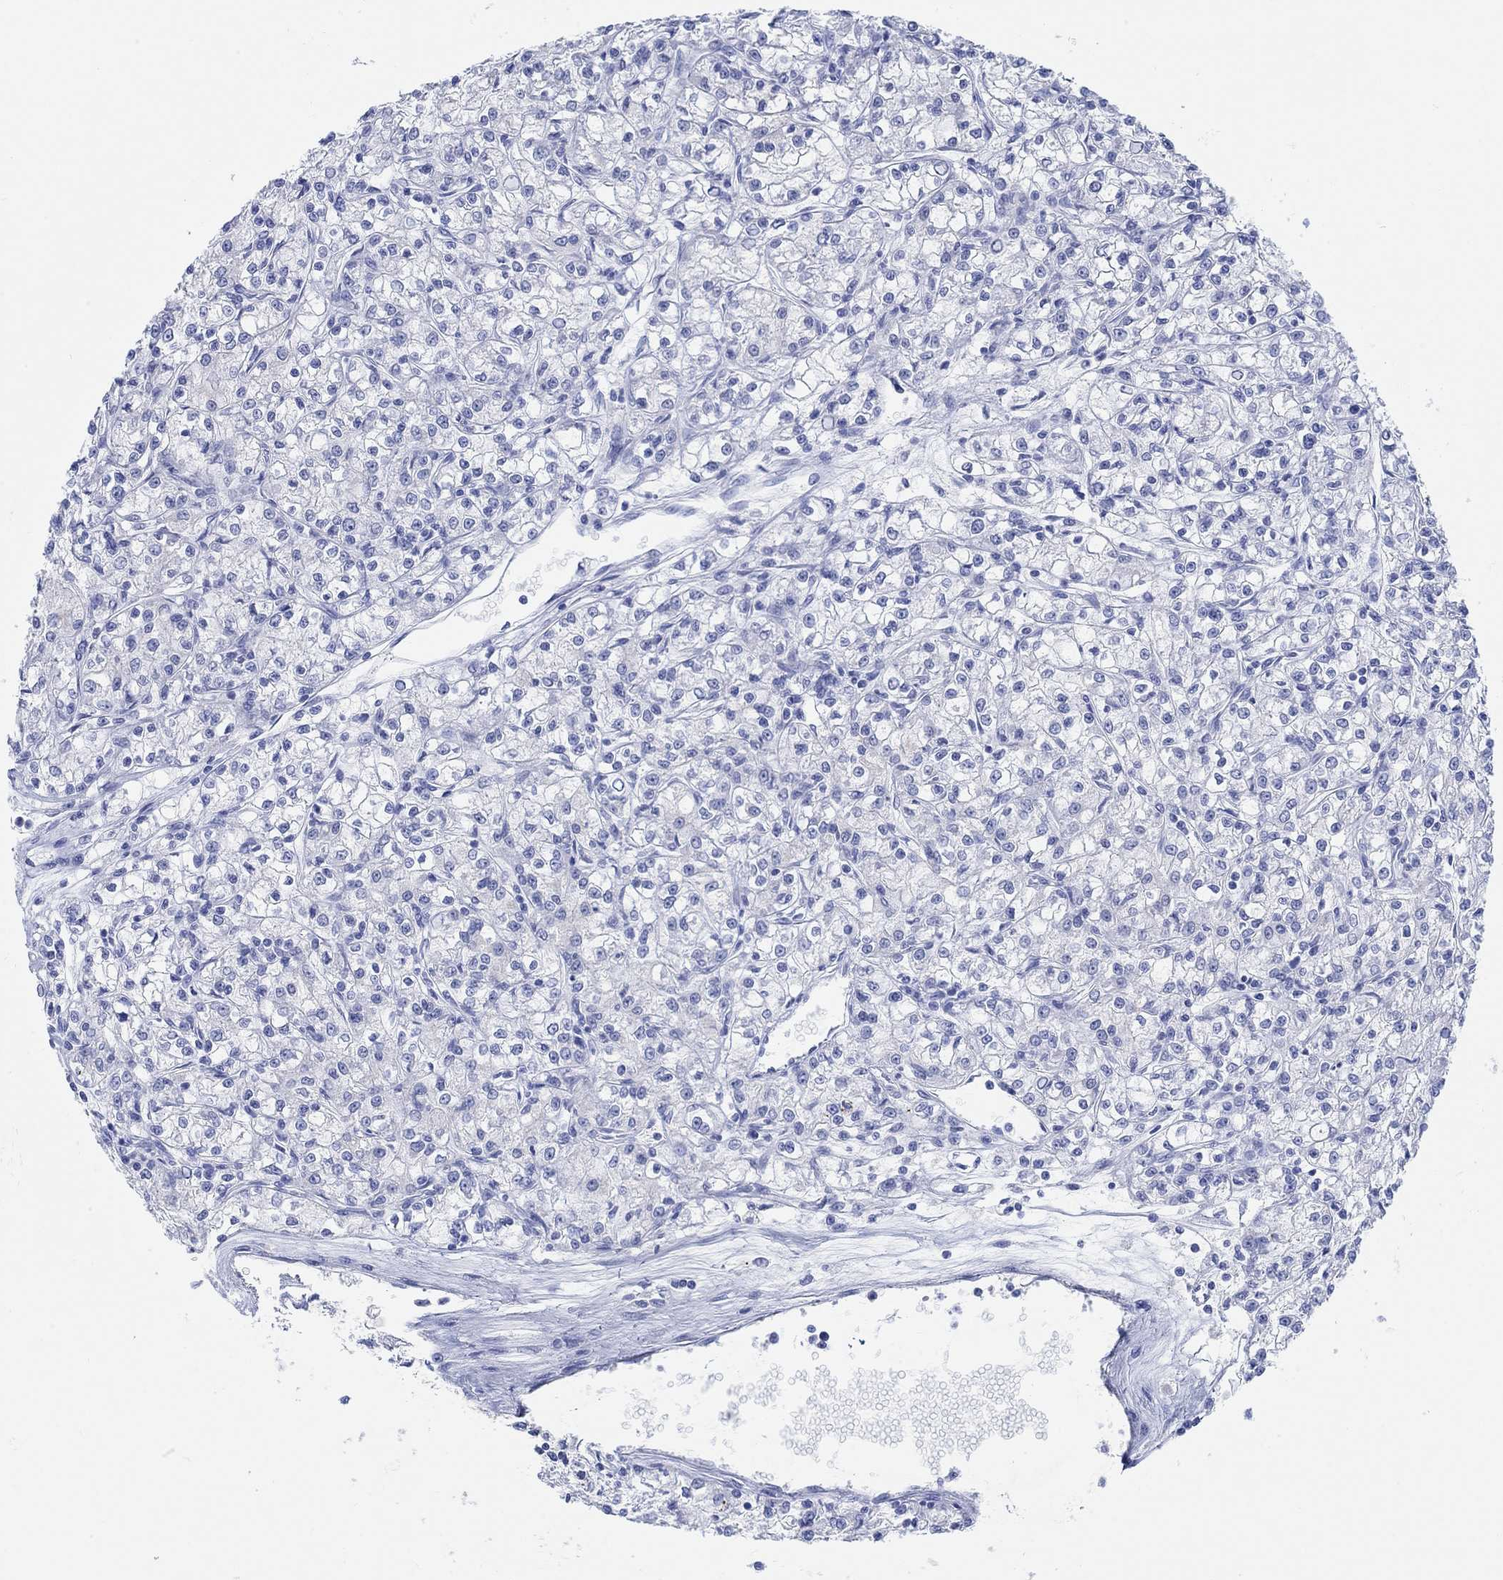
{"staining": {"intensity": "negative", "quantity": "none", "location": "none"}, "tissue": "renal cancer", "cell_type": "Tumor cells", "image_type": "cancer", "snomed": [{"axis": "morphology", "description": "Adenocarcinoma, NOS"}, {"axis": "topography", "description": "Kidney"}], "caption": "High power microscopy photomicrograph of an immunohistochemistry histopathology image of renal cancer, revealing no significant staining in tumor cells.", "gene": "AK8", "patient": {"sex": "female", "age": 59}}